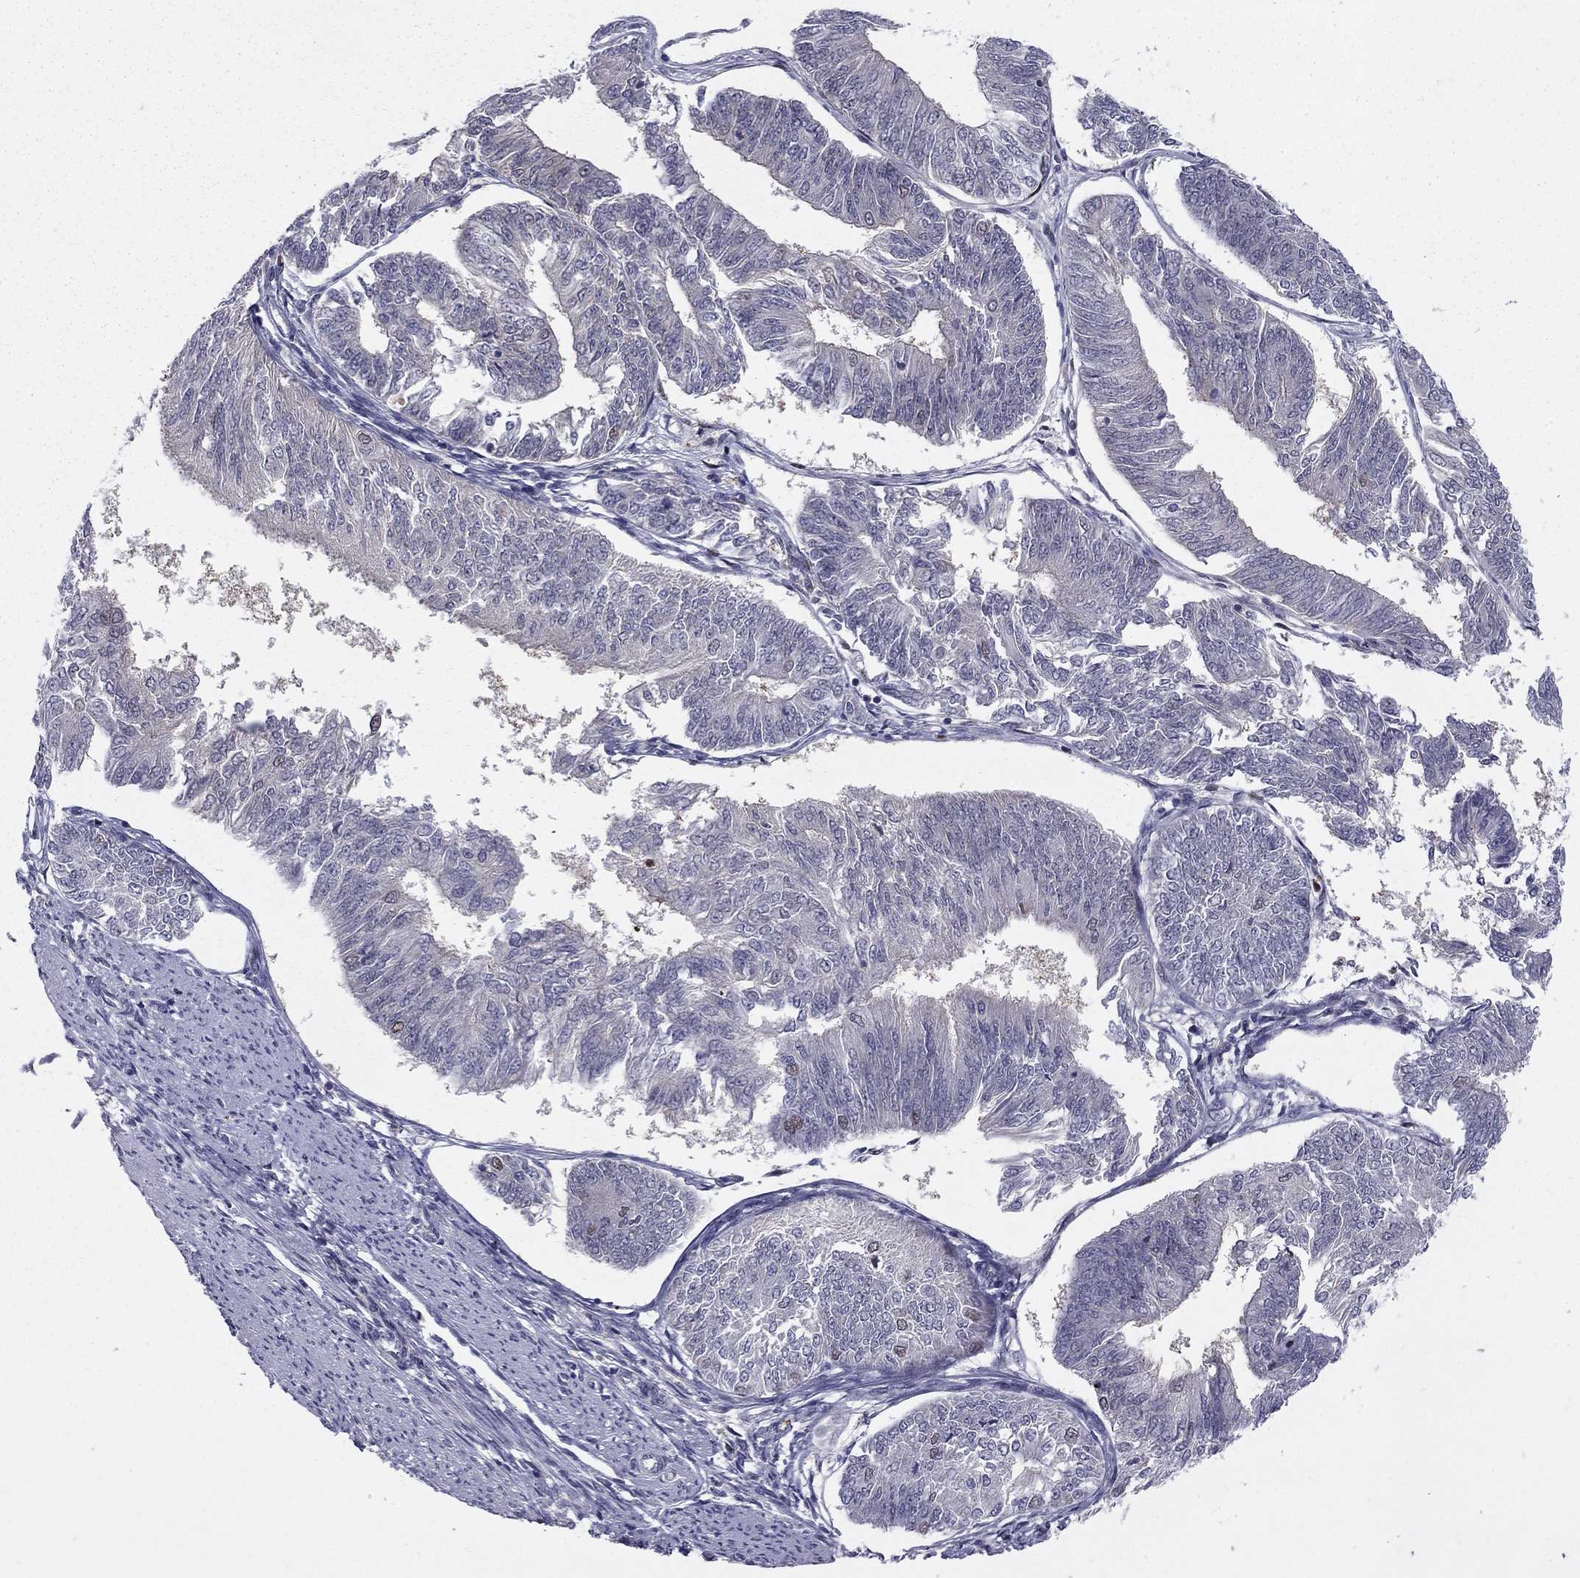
{"staining": {"intensity": "negative", "quantity": "none", "location": "none"}, "tissue": "endometrial cancer", "cell_type": "Tumor cells", "image_type": "cancer", "snomed": [{"axis": "morphology", "description": "Adenocarcinoma, NOS"}, {"axis": "topography", "description": "Endometrium"}], "caption": "Photomicrograph shows no significant protein positivity in tumor cells of adenocarcinoma (endometrial).", "gene": "PCGF3", "patient": {"sex": "female", "age": 58}}